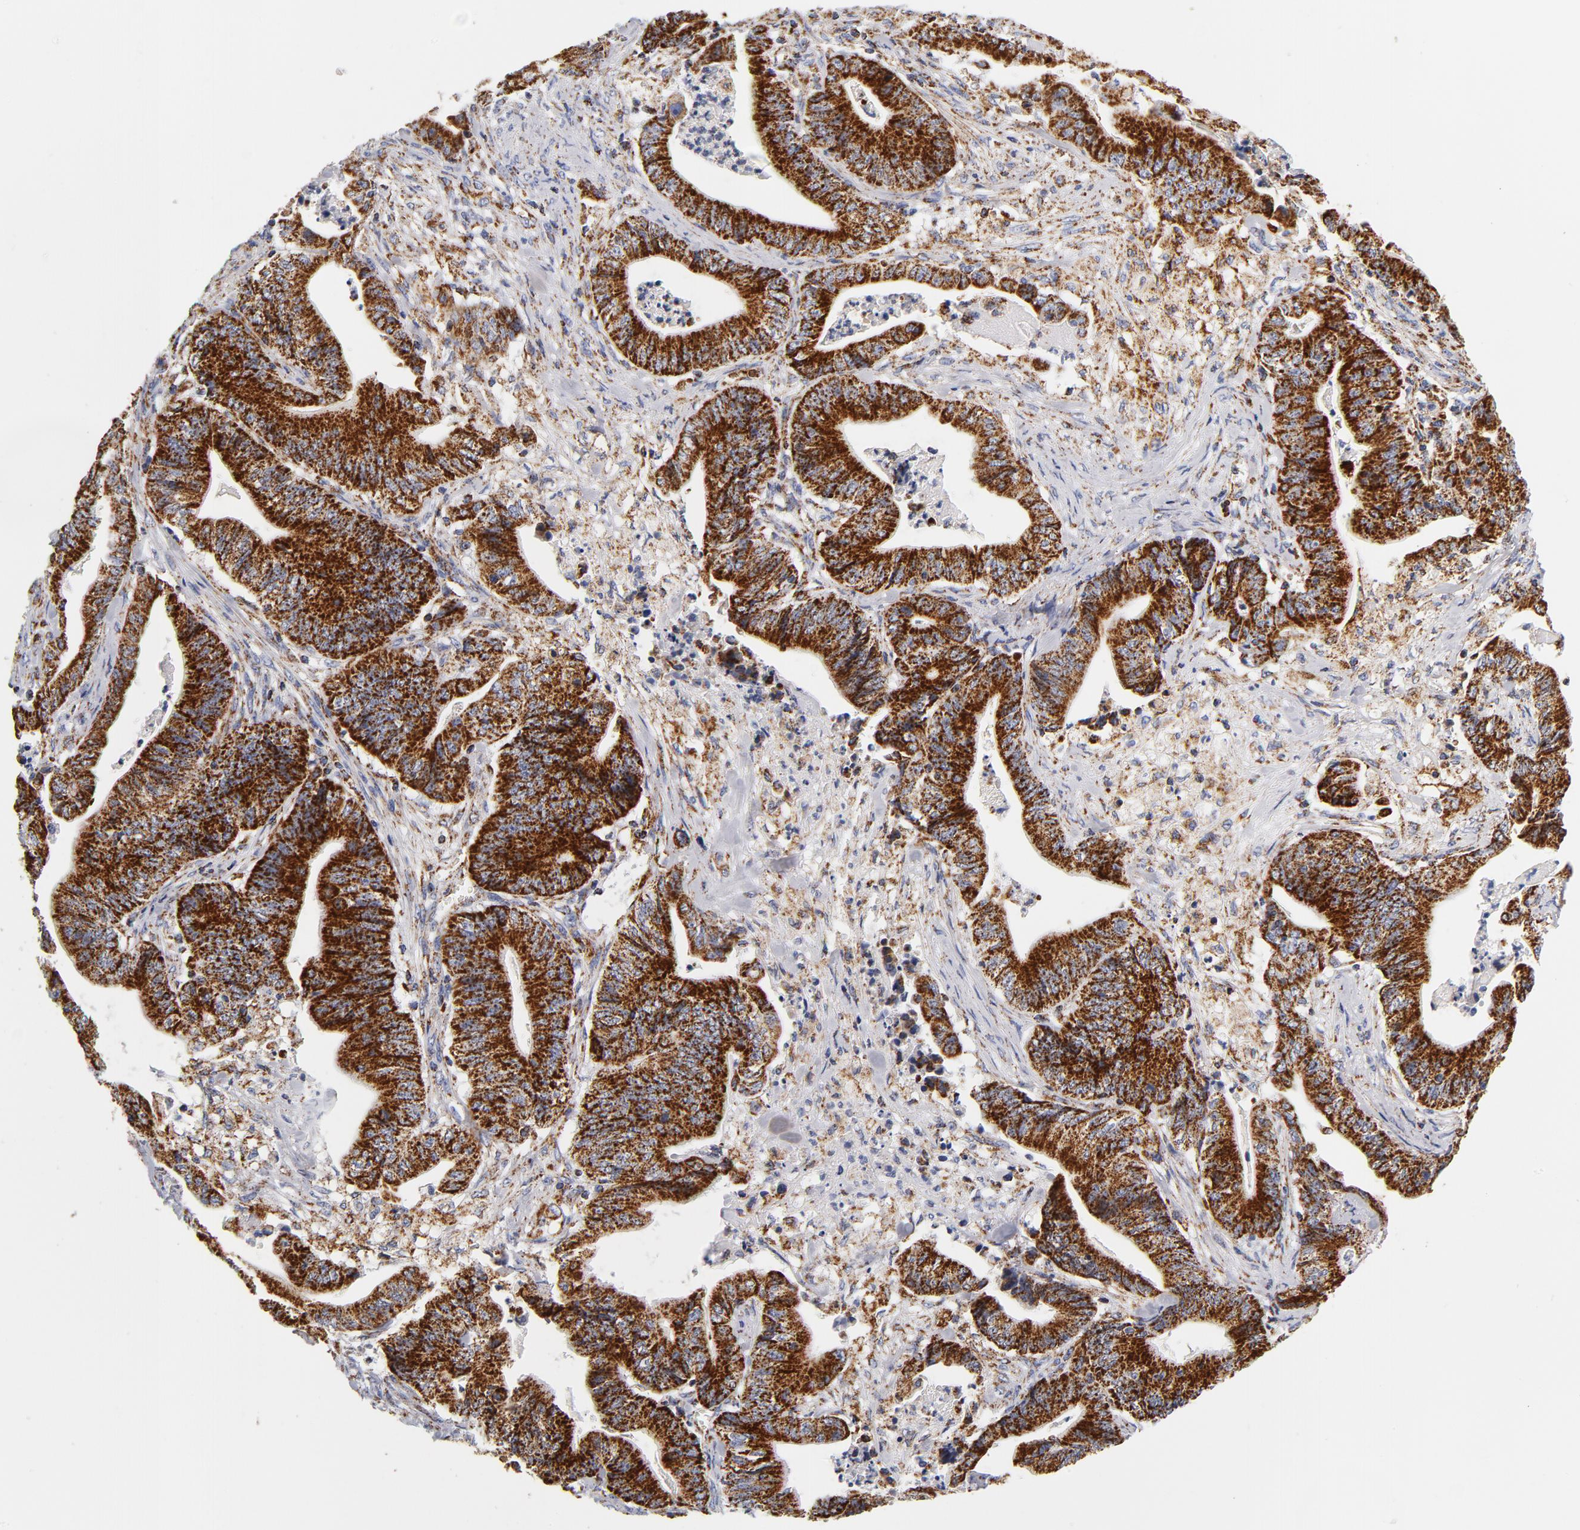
{"staining": {"intensity": "strong", "quantity": ">75%", "location": "cytoplasmic/membranous"}, "tissue": "stomach cancer", "cell_type": "Tumor cells", "image_type": "cancer", "snomed": [{"axis": "morphology", "description": "Adenocarcinoma, NOS"}, {"axis": "topography", "description": "Stomach, lower"}], "caption": "Protein analysis of stomach adenocarcinoma tissue exhibits strong cytoplasmic/membranous expression in about >75% of tumor cells.", "gene": "ECHS1", "patient": {"sex": "female", "age": 86}}